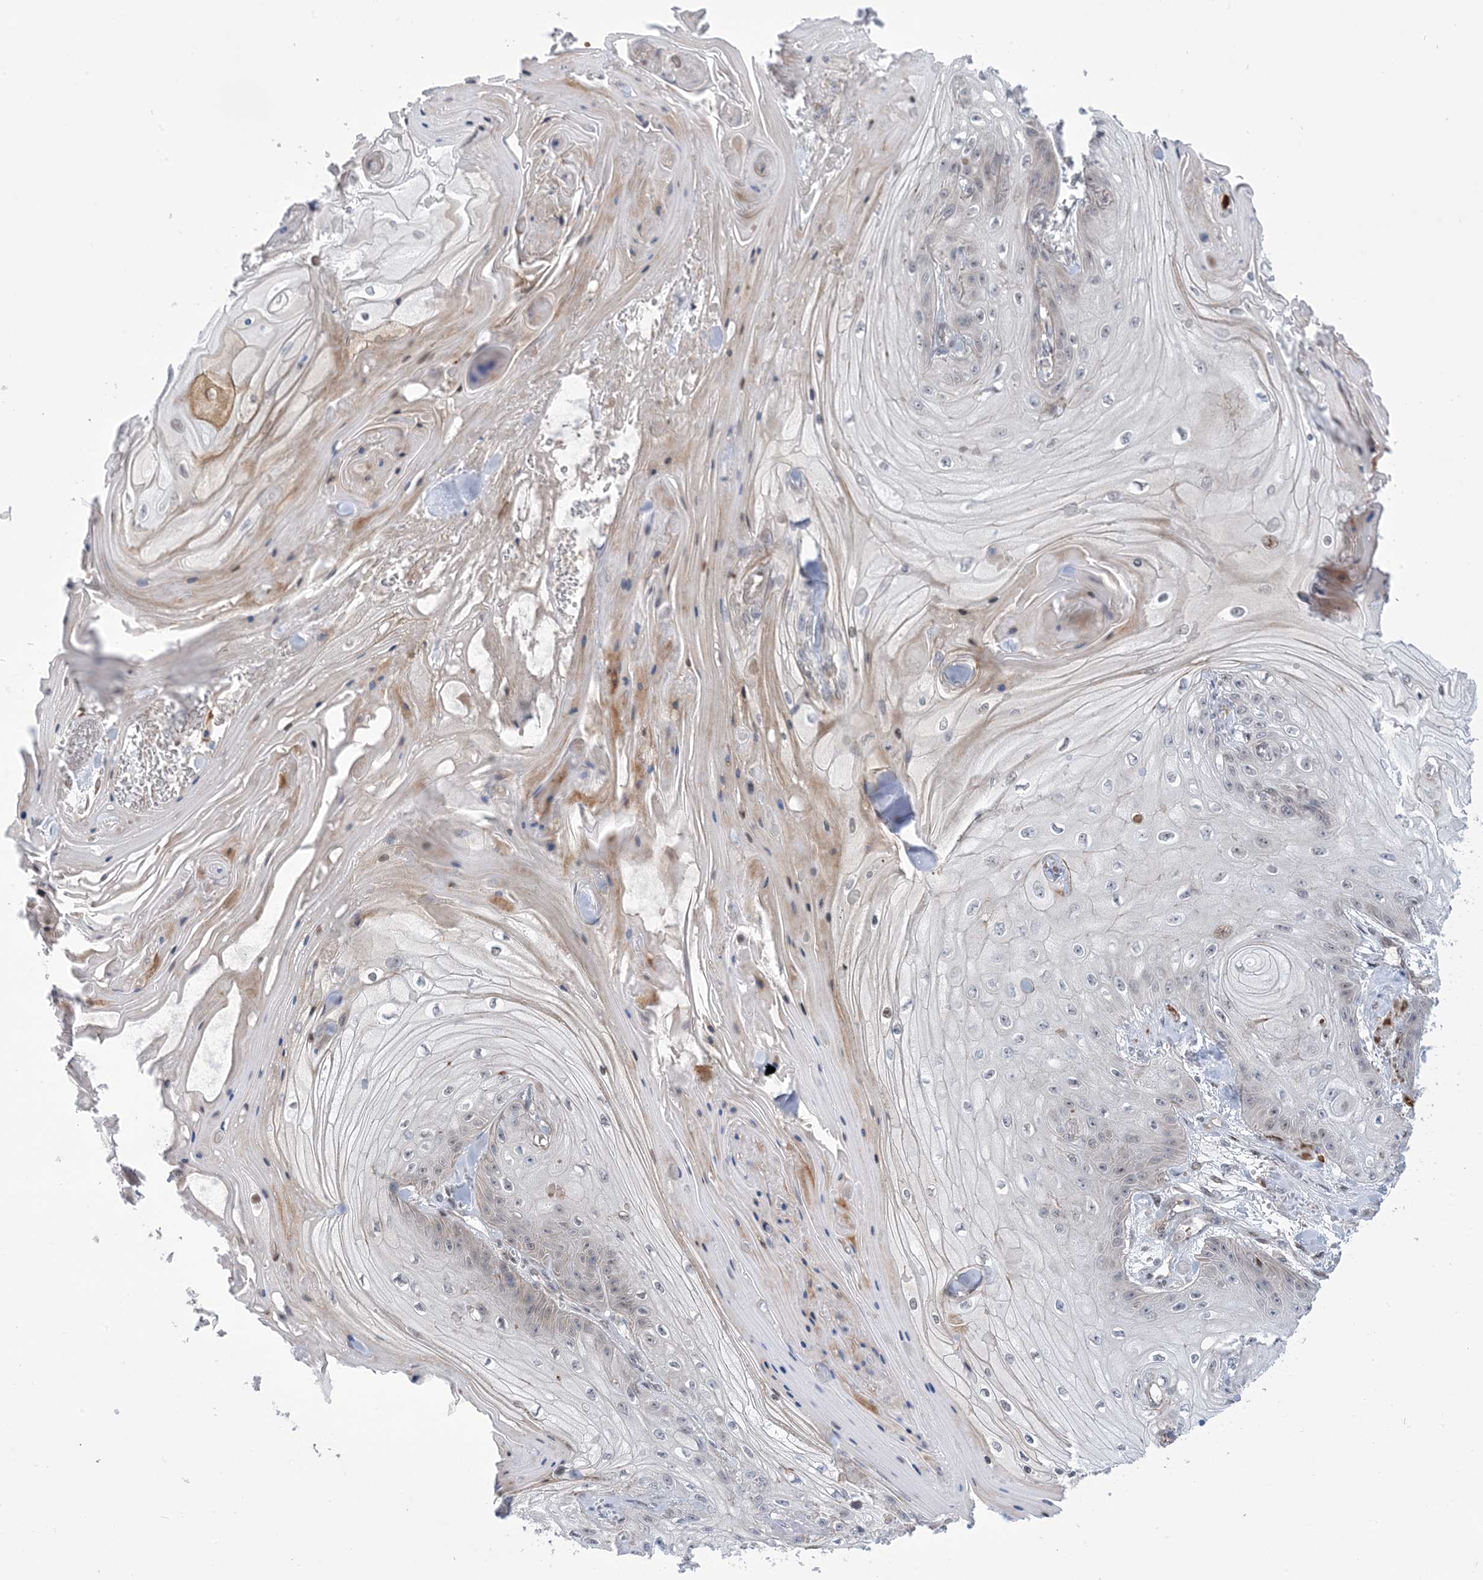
{"staining": {"intensity": "negative", "quantity": "none", "location": "none"}, "tissue": "skin cancer", "cell_type": "Tumor cells", "image_type": "cancer", "snomed": [{"axis": "morphology", "description": "Squamous cell carcinoma, NOS"}, {"axis": "topography", "description": "Skin"}], "caption": "Human squamous cell carcinoma (skin) stained for a protein using immunohistochemistry exhibits no staining in tumor cells.", "gene": "ZNF8", "patient": {"sex": "male", "age": 74}}